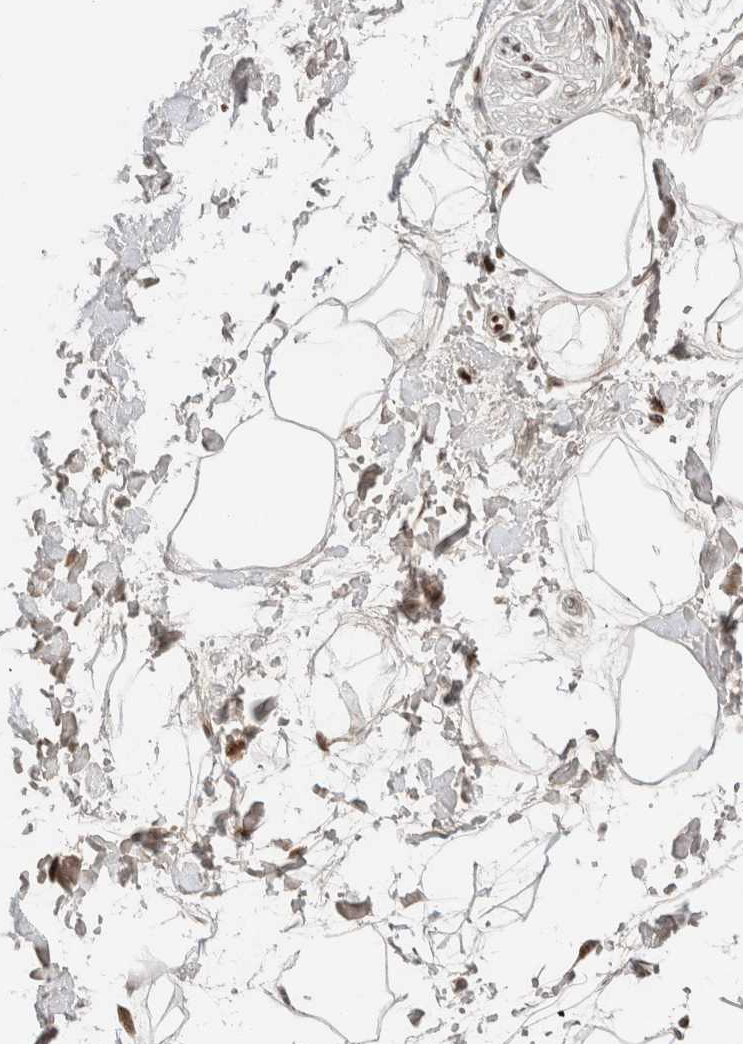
{"staining": {"intensity": "weak", "quantity": "25%-75%", "location": "nuclear"}, "tissue": "adipose tissue", "cell_type": "Adipocytes", "image_type": "normal", "snomed": [{"axis": "morphology", "description": "Normal tissue, NOS"}, {"axis": "topography", "description": "Soft tissue"}], "caption": "Weak nuclear positivity is seen in approximately 25%-75% of adipocytes in unremarkable adipose tissue.", "gene": "GINS4", "patient": {"sex": "male", "age": 72}}